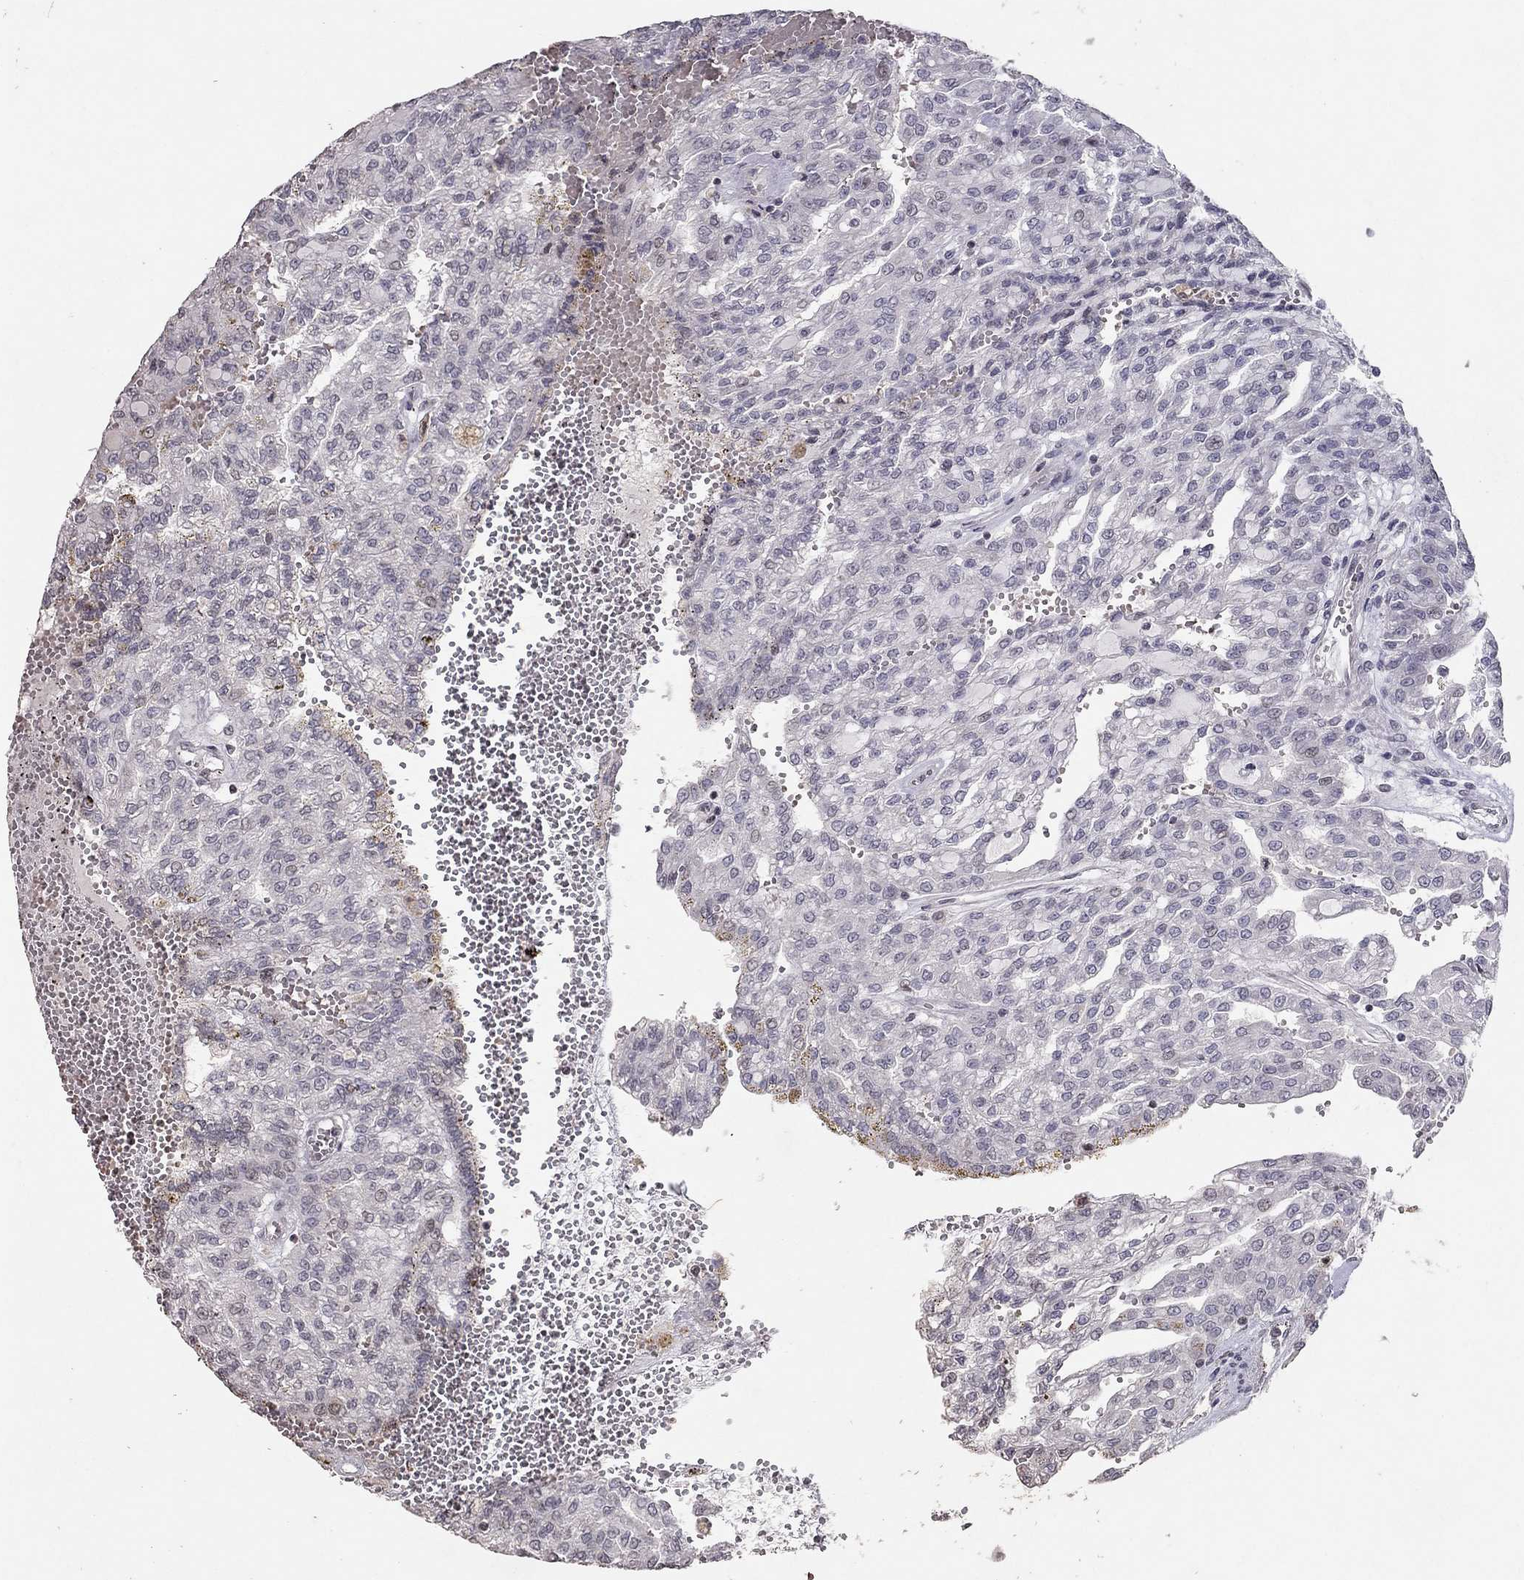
{"staining": {"intensity": "negative", "quantity": "none", "location": "none"}, "tissue": "renal cancer", "cell_type": "Tumor cells", "image_type": "cancer", "snomed": [{"axis": "morphology", "description": "Adenocarcinoma, NOS"}, {"axis": "topography", "description": "Kidney"}], "caption": "Immunohistochemistry image of neoplastic tissue: renal adenocarcinoma stained with DAB (3,3'-diaminobenzidine) exhibits no significant protein expression in tumor cells.", "gene": "TSHB", "patient": {"sex": "male", "age": 63}}